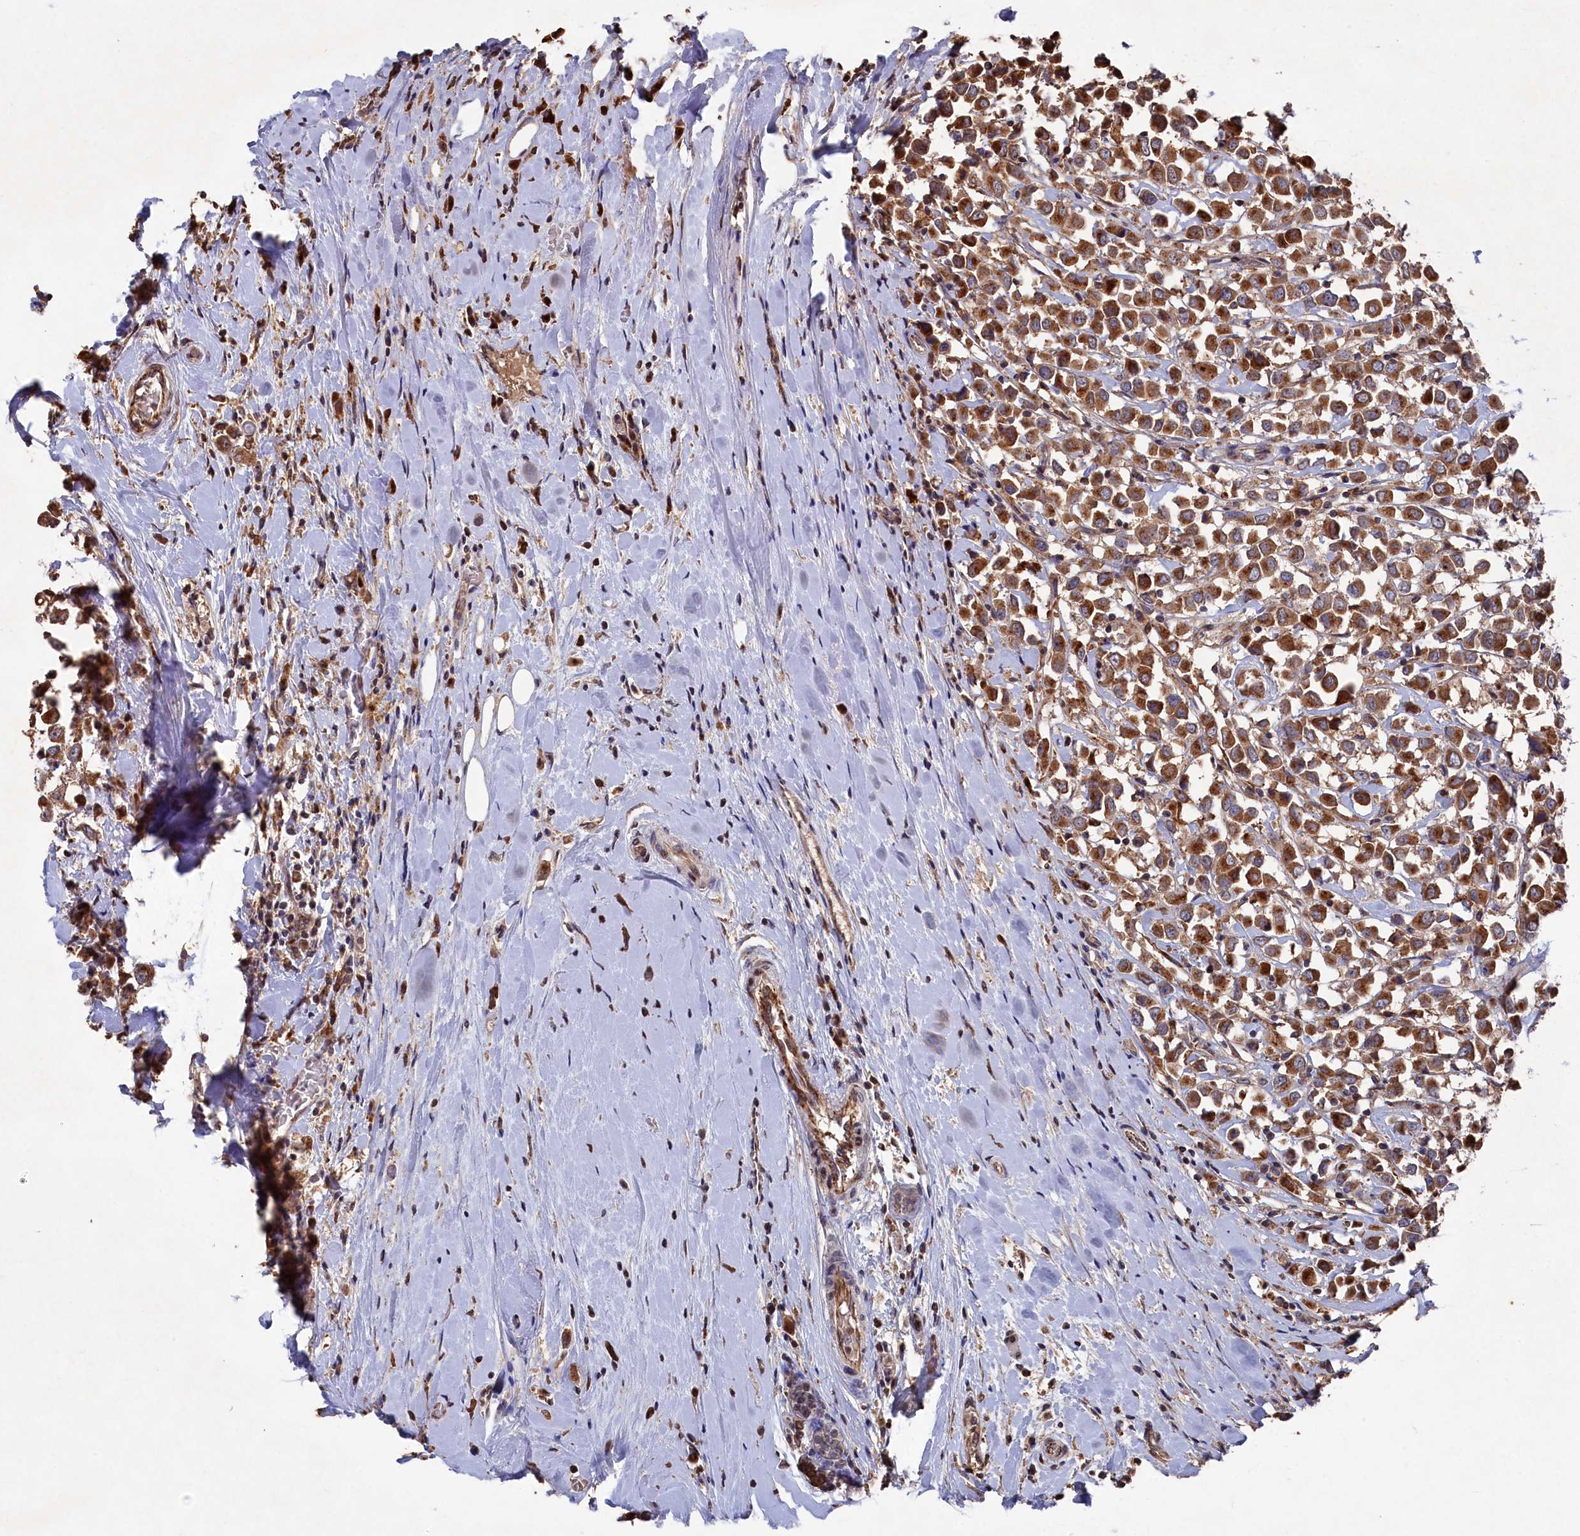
{"staining": {"intensity": "moderate", "quantity": ">75%", "location": "cytoplasmic/membranous"}, "tissue": "breast cancer", "cell_type": "Tumor cells", "image_type": "cancer", "snomed": [{"axis": "morphology", "description": "Duct carcinoma"}, {"axis": "topography", "description": "Breast"}], "caption": "High-power microscopy captured an immunohistochemistry (IHC) photomicrograph of infiltrating ductal carcinoma (breast), revealing moderate cytoplasmic/membranous expression in about >75% of tumor cells. Using DAB (3,3'-diaminobenzidine) (brown) and hematoxylin (blue) stains, captured at high magnification using brightfield microscopy.", "gene": "NAA60", "patient": {"sex": "female", "age": 61}}